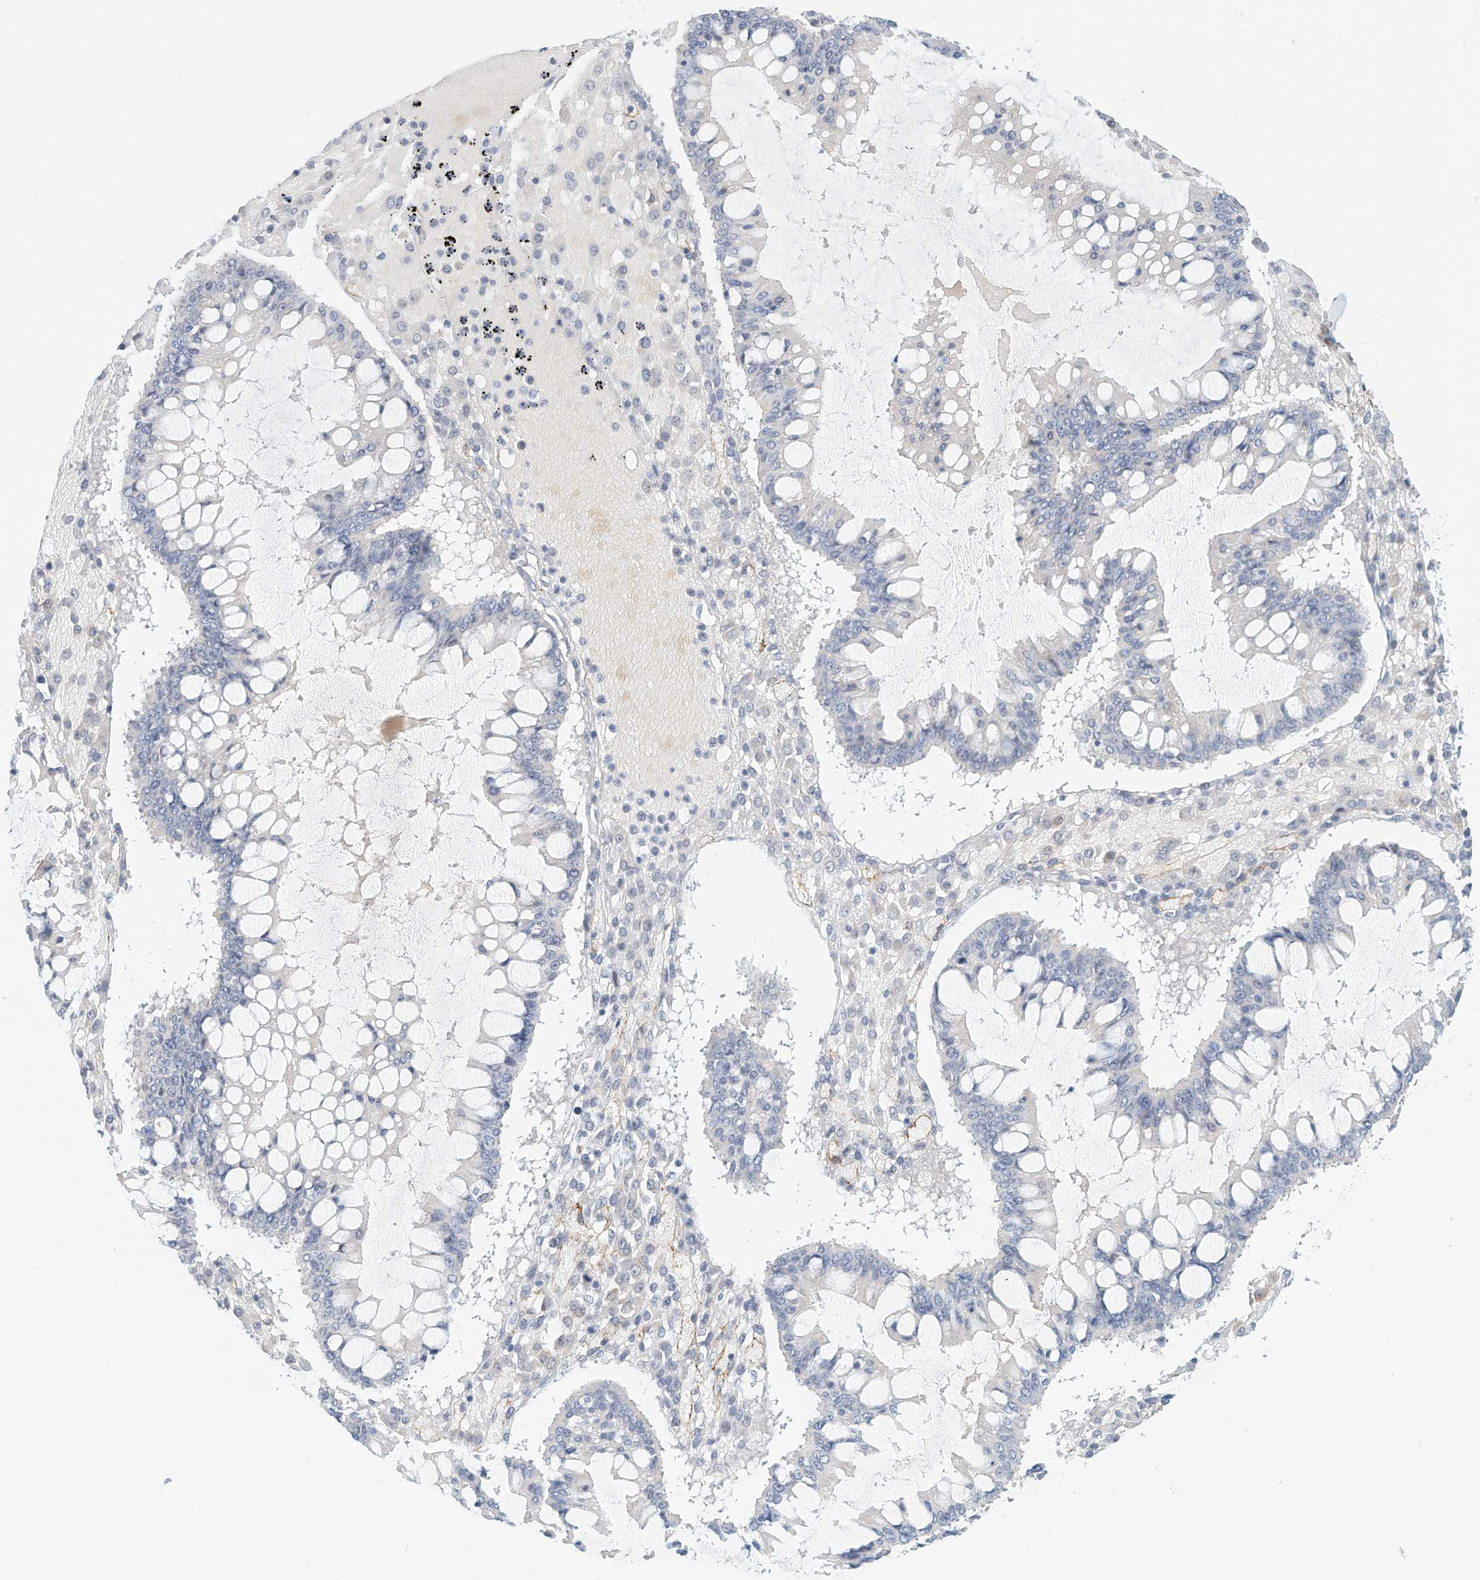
{"staining": {"intensity": "negative", "quantity": "none", "location": "none"}, "tissue": "ovarian cancer", "cell_type": "Tumor cells", "image_type": "cancer", "snomed": [{"axis": "morphology", "description": "Cystadenocarcinoma, mucinous, NOS"}, {"axis": "topography", "description": "Ovary"}], "caption": "Immunohistochemical staining of human mucinous cystadenocarcinoma (ovarian) displays no significant staining in tumor cells. (Brightfield microscopy of DAB (3,3'-diaminobenzidine) immunohistochemistry (IHC) at high magnification).", "gene": "ARHGAP28", "patient": {"sex": "female", "age": 73}}